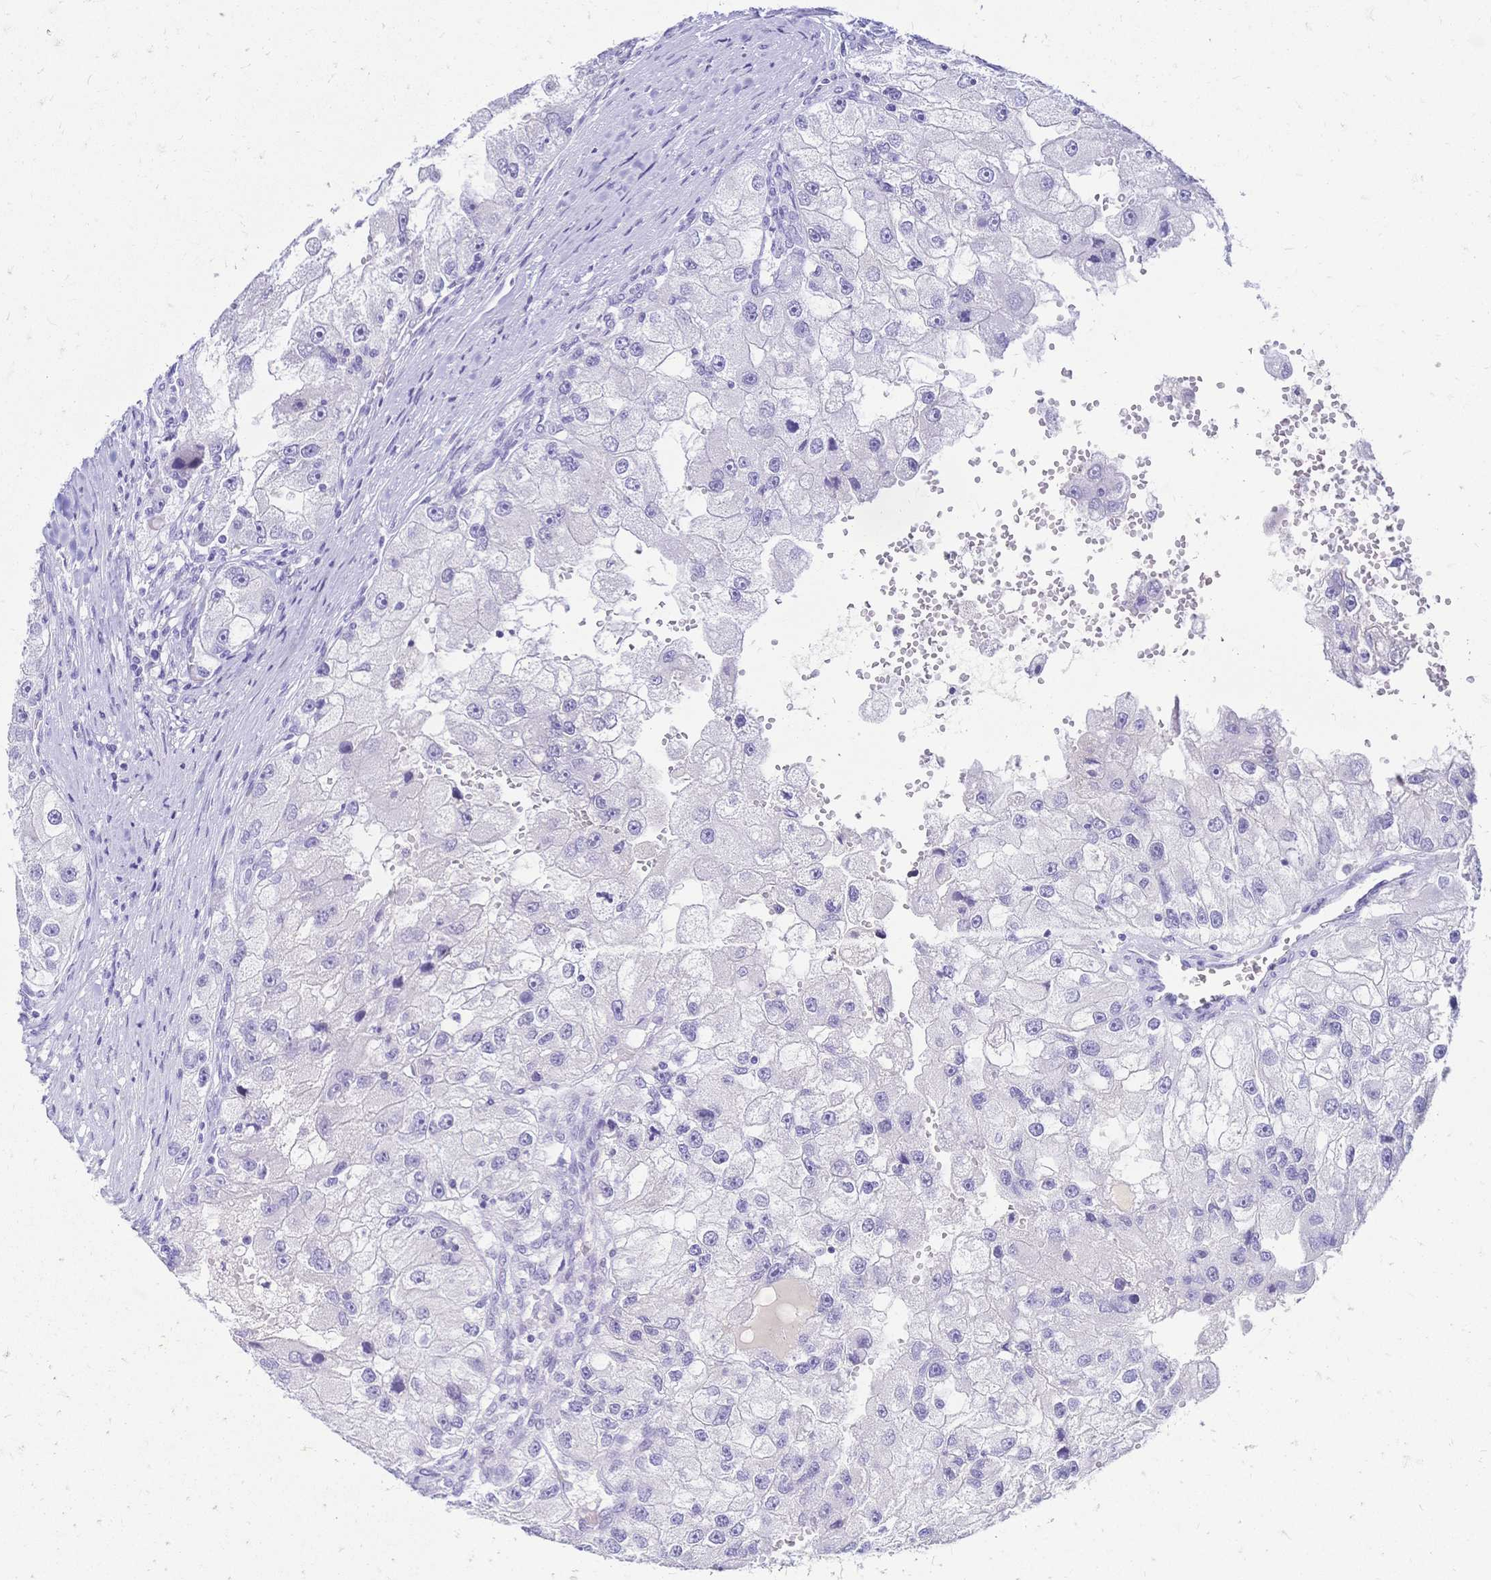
{"staining": {"intensity": "negative", "quantity": "none", "location": "none"}, "tissue": "renal cancer", "cell_type": "Tumor cells", "image_type": "cancer", "snomed": [{"axis": "morphology", "description": "Adenocarcinoma, NOS"}, {"axis": "topography", "description": "Kidney"}], "caption": "Renal cancer was stained to show a protein in brown. There is no significant positivity in tumor cells.", "gene": "FA2H", "patient": {"sex": "male", "age": 63}}